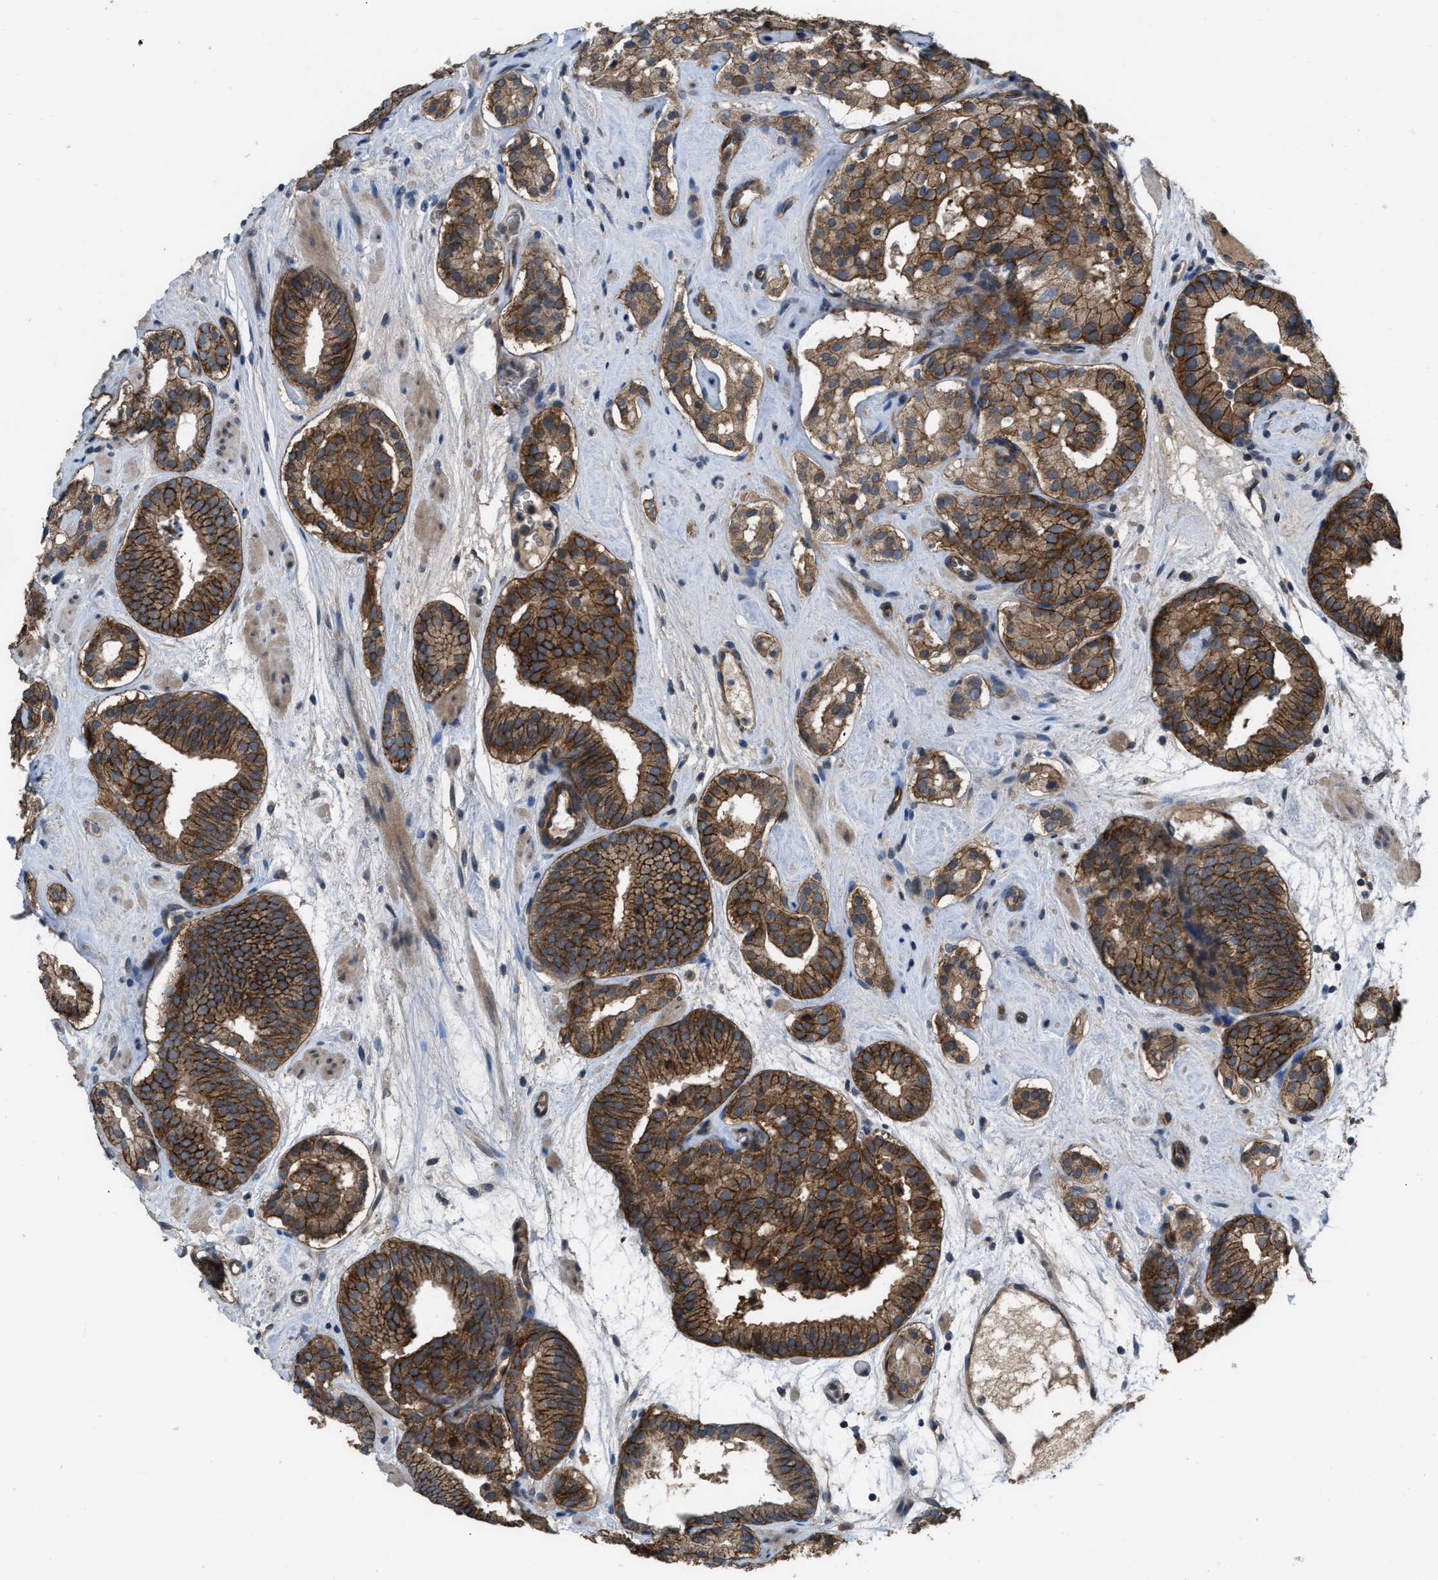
{"staining": {"intensity": "strong", "quantity": ">75%", "location": "cytoplasmic/membranous"}, "tissue": "prostate cancer", "cell_type": "Tumor cells", "image_type": "cancer", "snomed": [{"axis": "morphology", "description": "Adenocarcinoma, Low grade"}, {"axis": "topography", "description": "Prostate"}], "caption": "Tumor cells show strong cytoplasmic/membranous positivity in approximately >75% of cells in prostate cancer (low-grade adenocarcinoma). (DAB = brown stain, brightfield microscopy at high magnification).", "gene": "UTRN", "patient": {"sex": "male", "age": 69}}